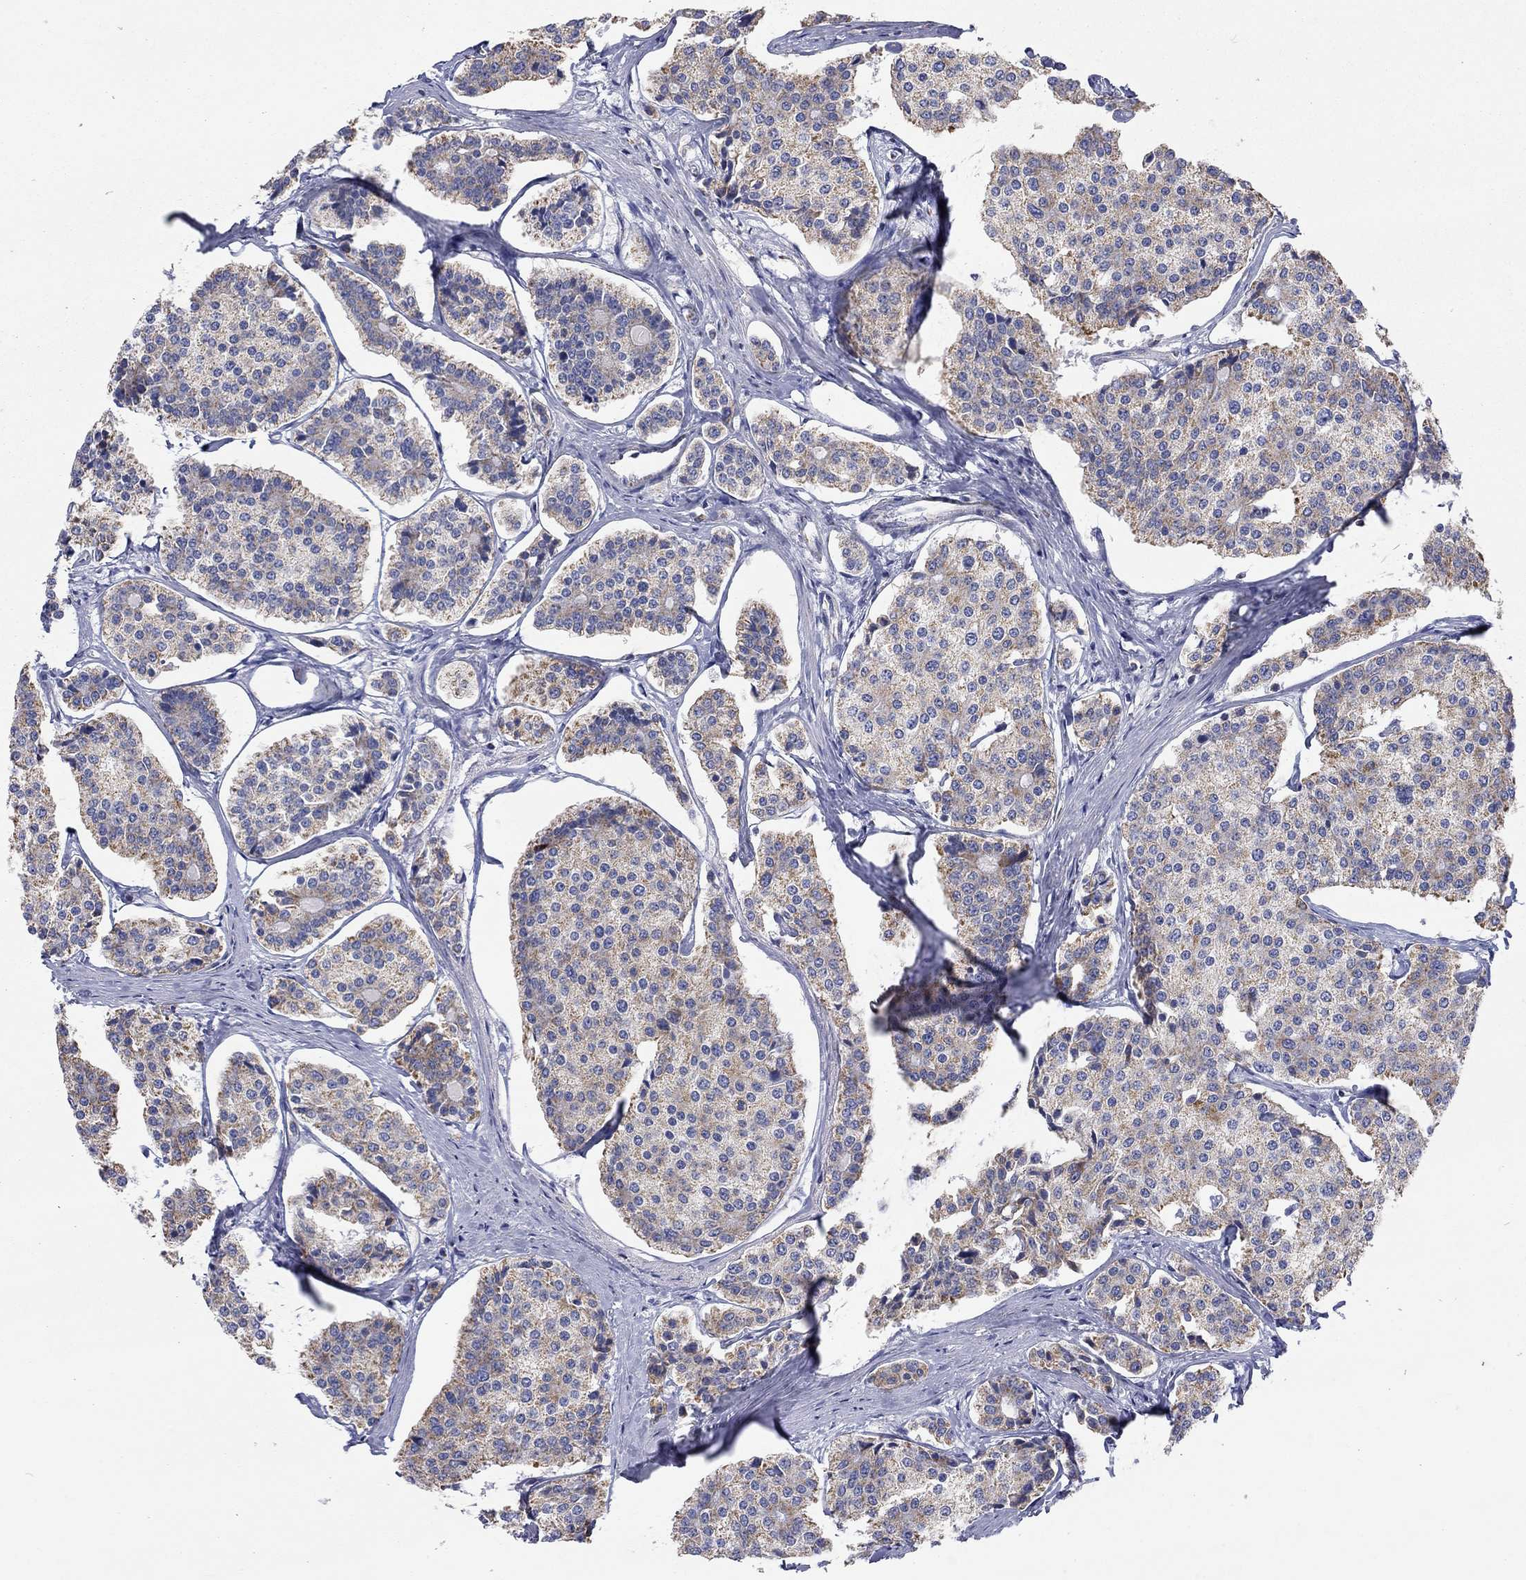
{"staining": {"intensity": "moderate", "quantity": "<25%", "location": "cytoplasmic/membranous"}, "tissue": "carcinoid", "cell_type": "Tumor cells", "image_type": "cancer", "snomed": [{"axis": "morphology", "description": "Carcinoid, malignant, NOS"}, {"axis": "topography", "description": "Small intestine"}], "caption": "A micrograph showing moderate cytoplasmic/membranous staining in approximately <25% of tumor cells in carcinoid, as visualized by brown immunohistochemical staining.", "gene": "RCAN1", "patient": {"sex": "female", "age": 65}}